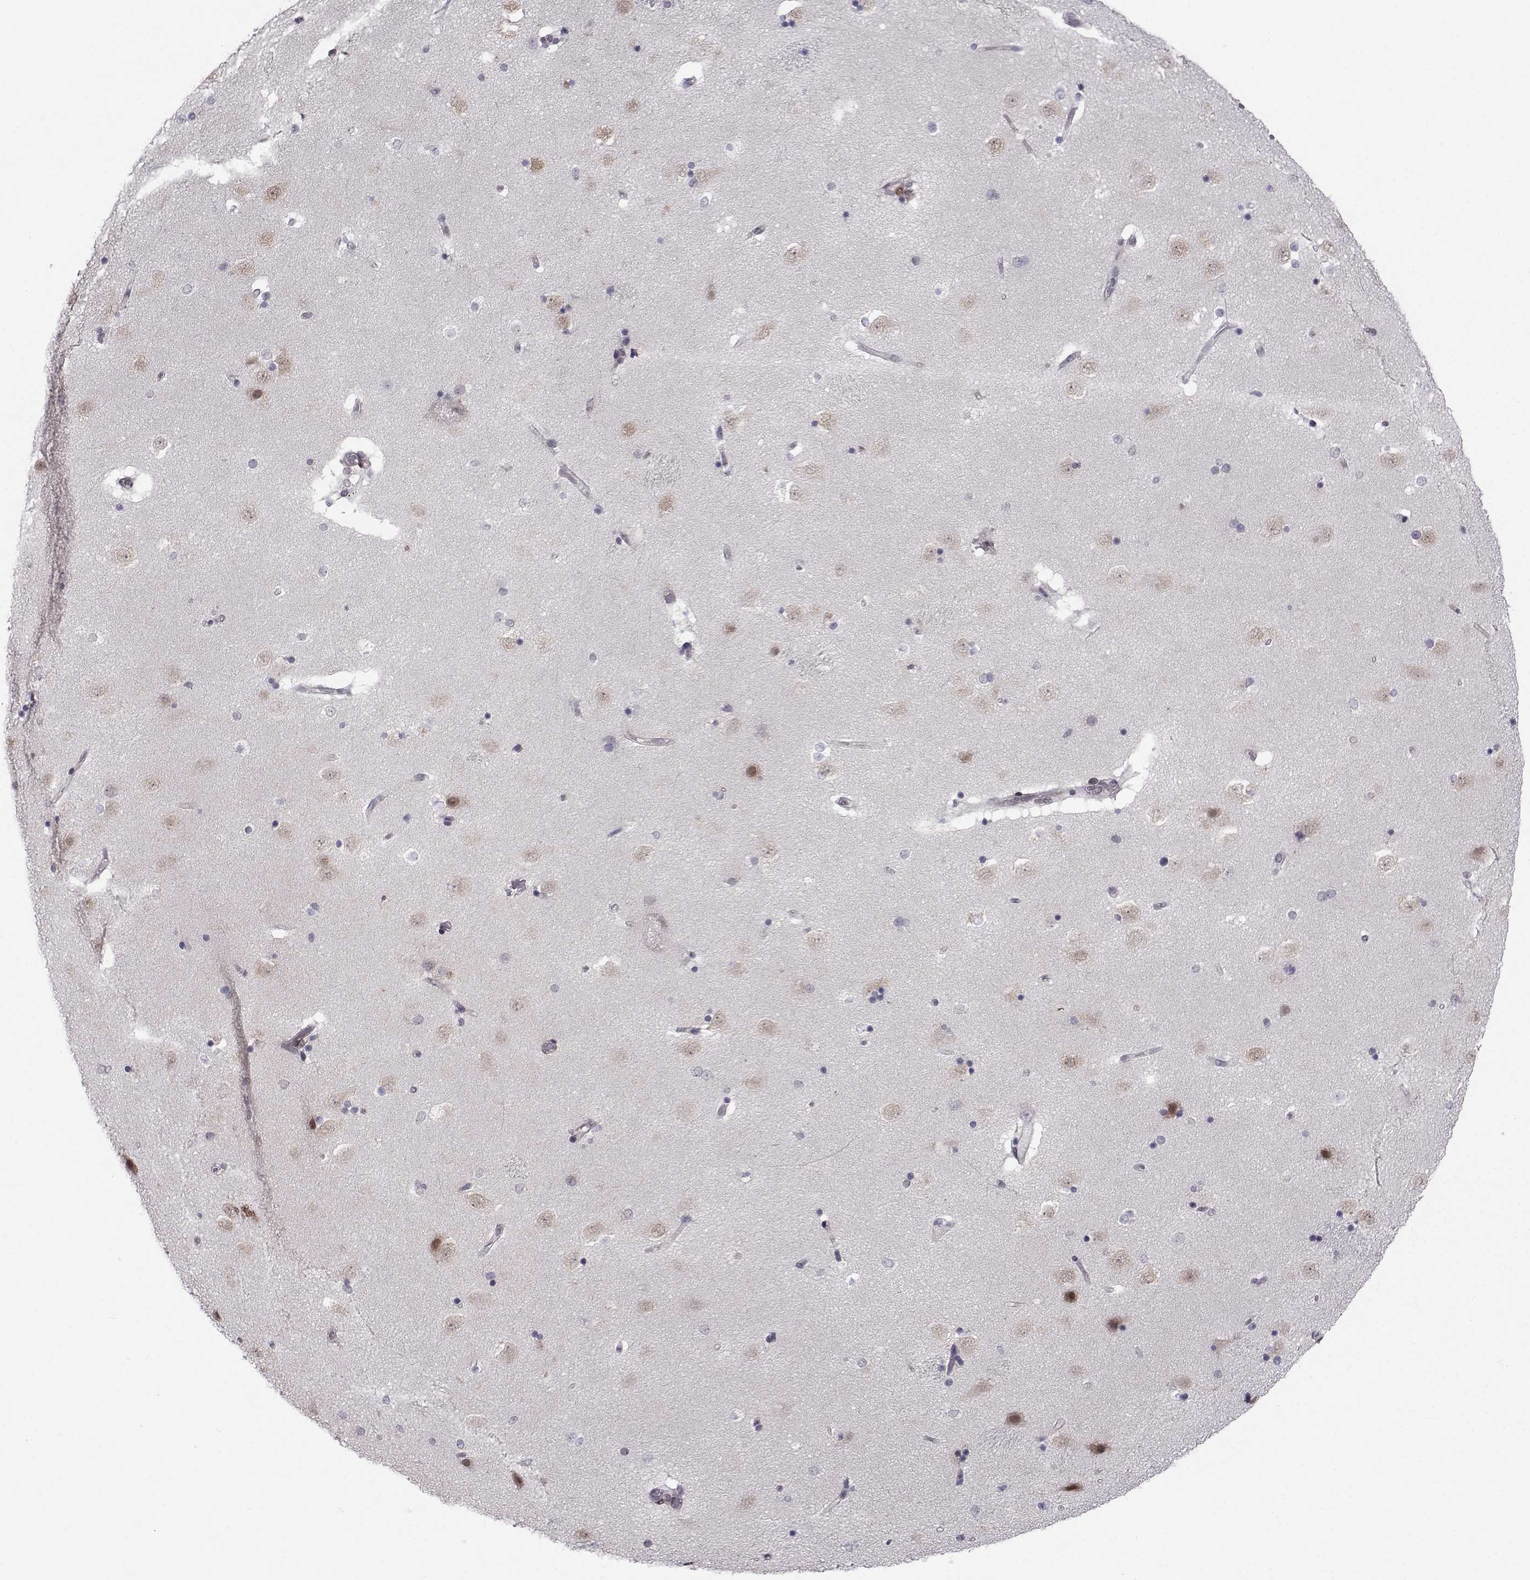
{"staining": {"intensity": "moderate", "quantity": "<25%", "location": "cytoplasmic/membranous"}, "tissue": "caudate", "cell_type": "Glial cells", "image_type": "normal", "snomed": [{"axis": "morphology", "description": "Normal tissue, NOS"}, {"axis": "topography", "description": "Lateral ventricle wall"}], "caption": "Benign caudate reveals moderate cytoplasmic/membranous expression in about <25% of glial cells, visualized by immunohistochemistry. (IHC, brightfield microscopy, high magnification).", "gene": "RBM24", "patient": {"sex": "male", "age": 51}}